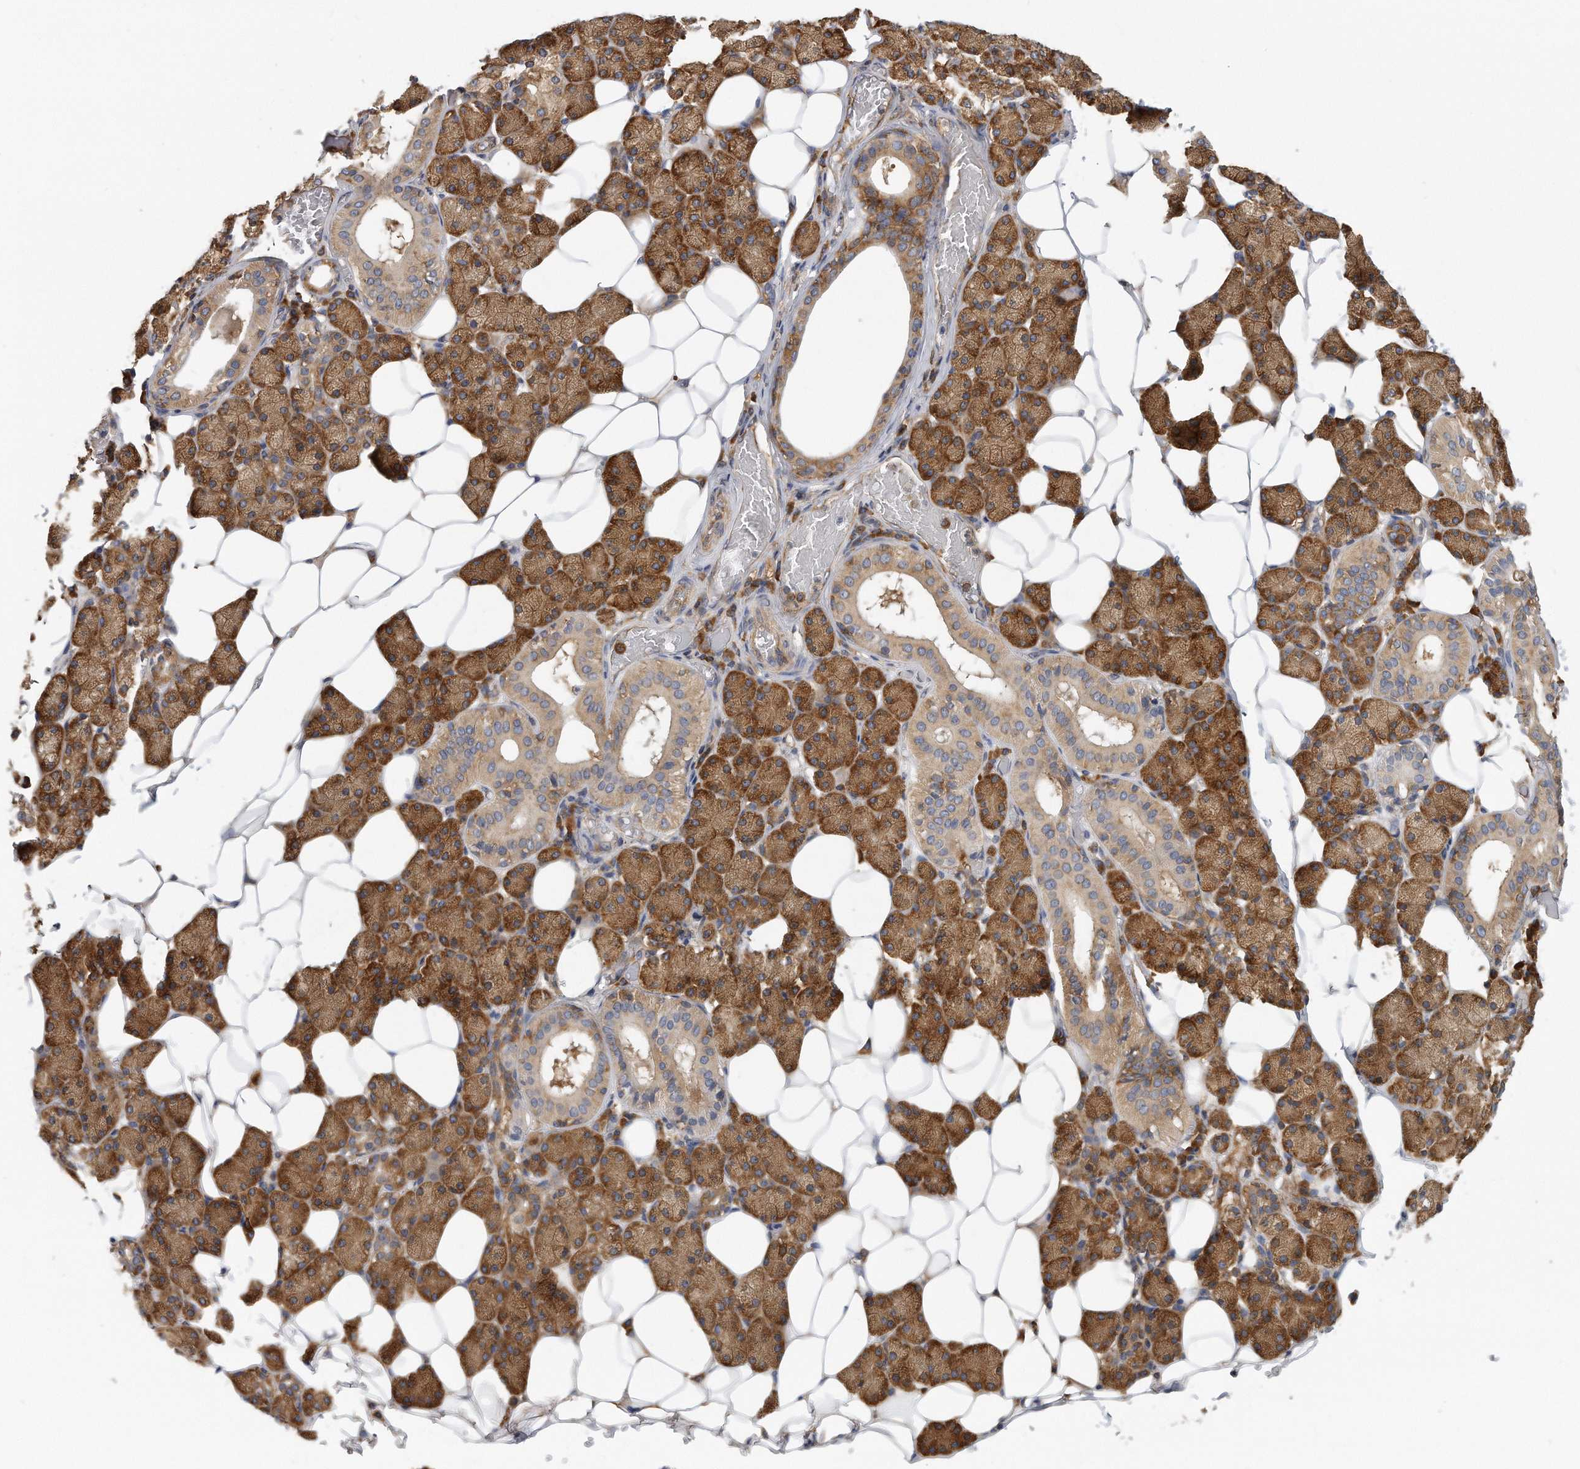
{"staining": {"intensity": "strong", "quantity": "25%-75%", "location": "cytoplasmic/membranous"}, "tissue": "salivary gland", "cell_type": "Glandular cells", "image_type": "normal", "snomed": [{"axis": "morphology", "description": "Normal tissue, NOS"}, {"axis": "topography", "description": "Salivary gland"}], "caption": "Strong cytoplasmic/membranous positivity for a protein is present in approximately 25%-75% of glandular cells of unremarkable salivary gland using IHC.", "gene": "EIF3I", "patient": {"sex": "female", "age": 33}}